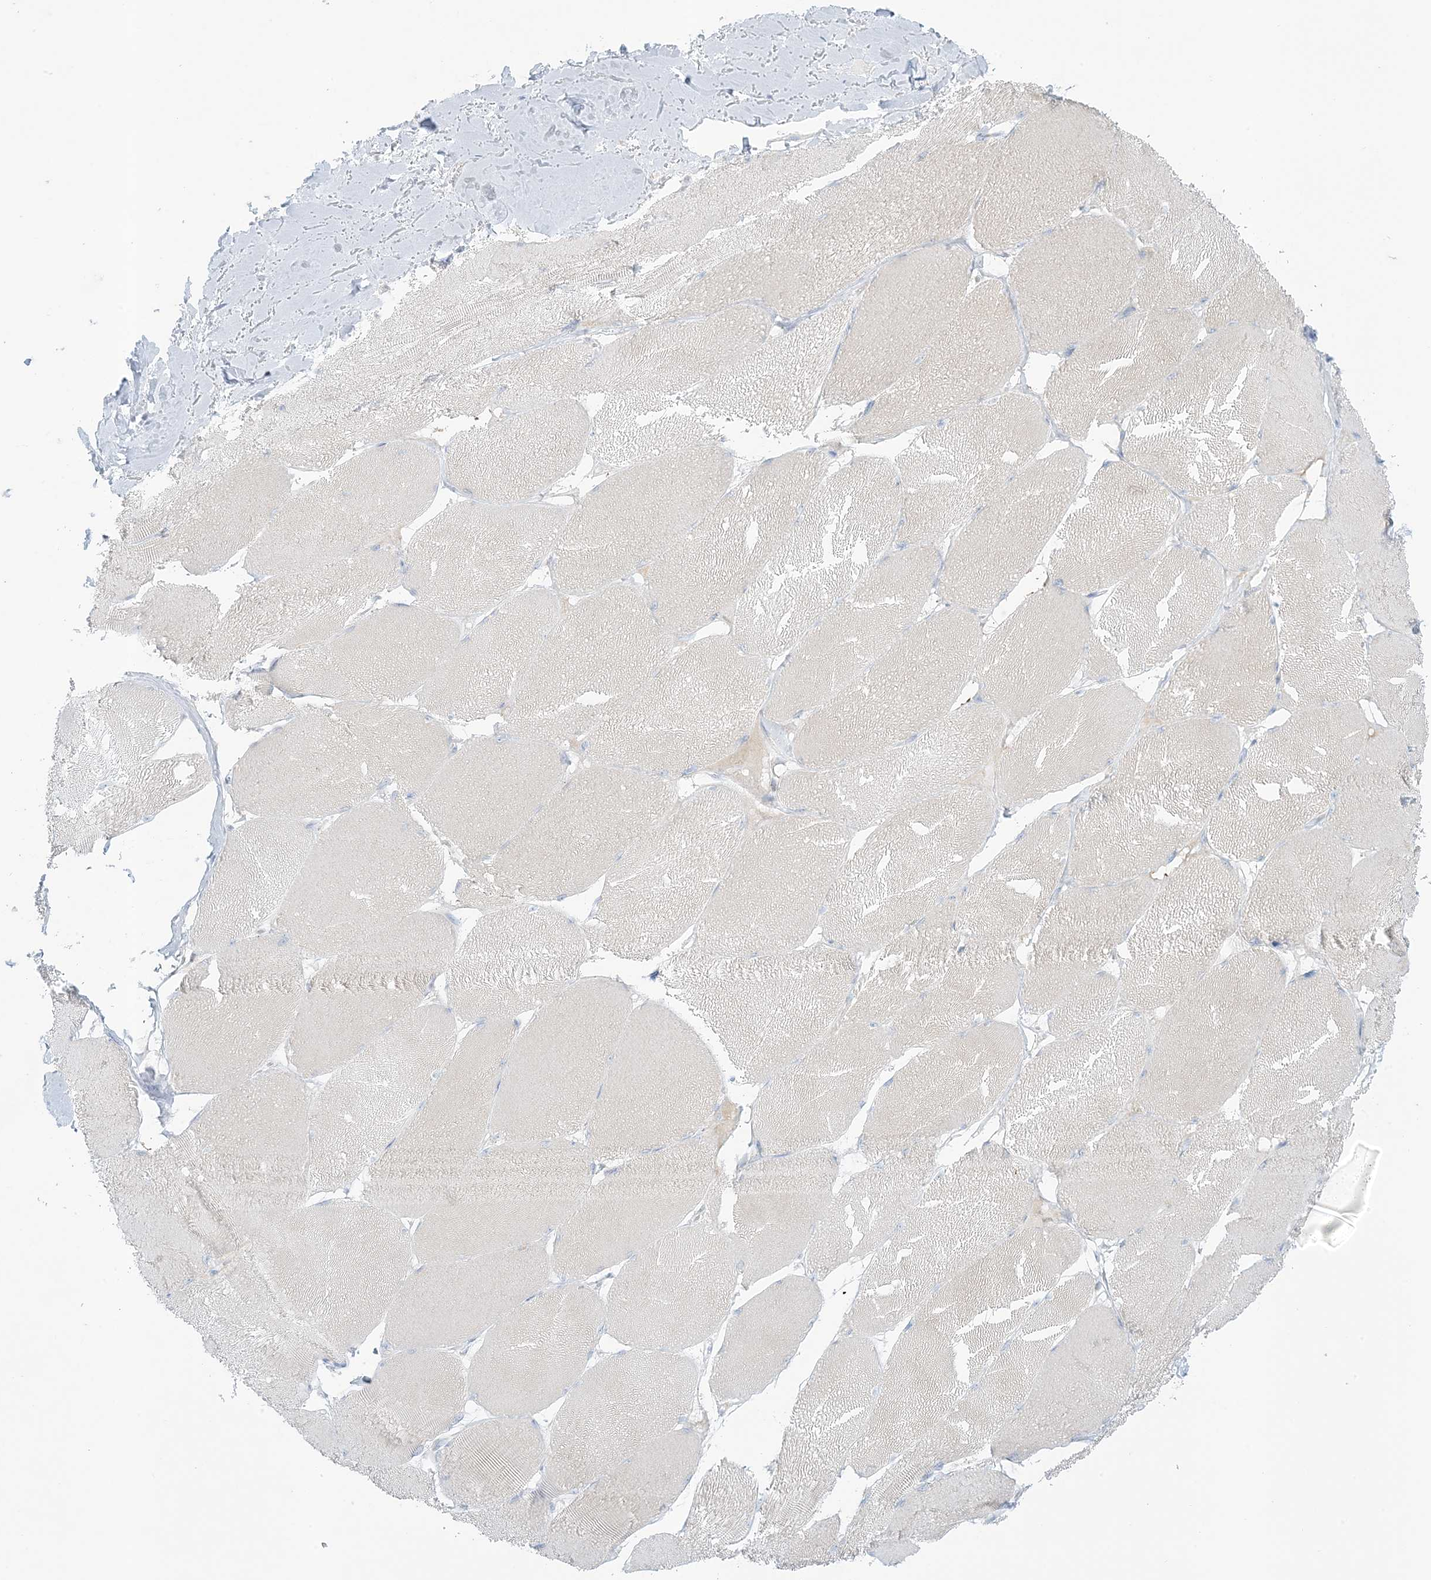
{"staining": {"intensity": "weak", "quantity": "<25%", "location": "cytoplasmic/membranous"}, "tissue": "skeletal muscle", "cell_type": "Myocytes", "image_type": "normal", "snomed": [{"axis": "morphology", "description": "Normal tissue, NOS"}, {"axis": "topography", "description": "Skin"}, {"axis": "topography", "description": "Skeletal muscle"}], "caption": "DAB (3,3'-diaminobenzidine) immunohistochemical staining of benign human skeletal muscle reveals no significant staining in myocytes.", "gene": "ZDHHC4", "patient": {"sex": "male", "age": 83}}